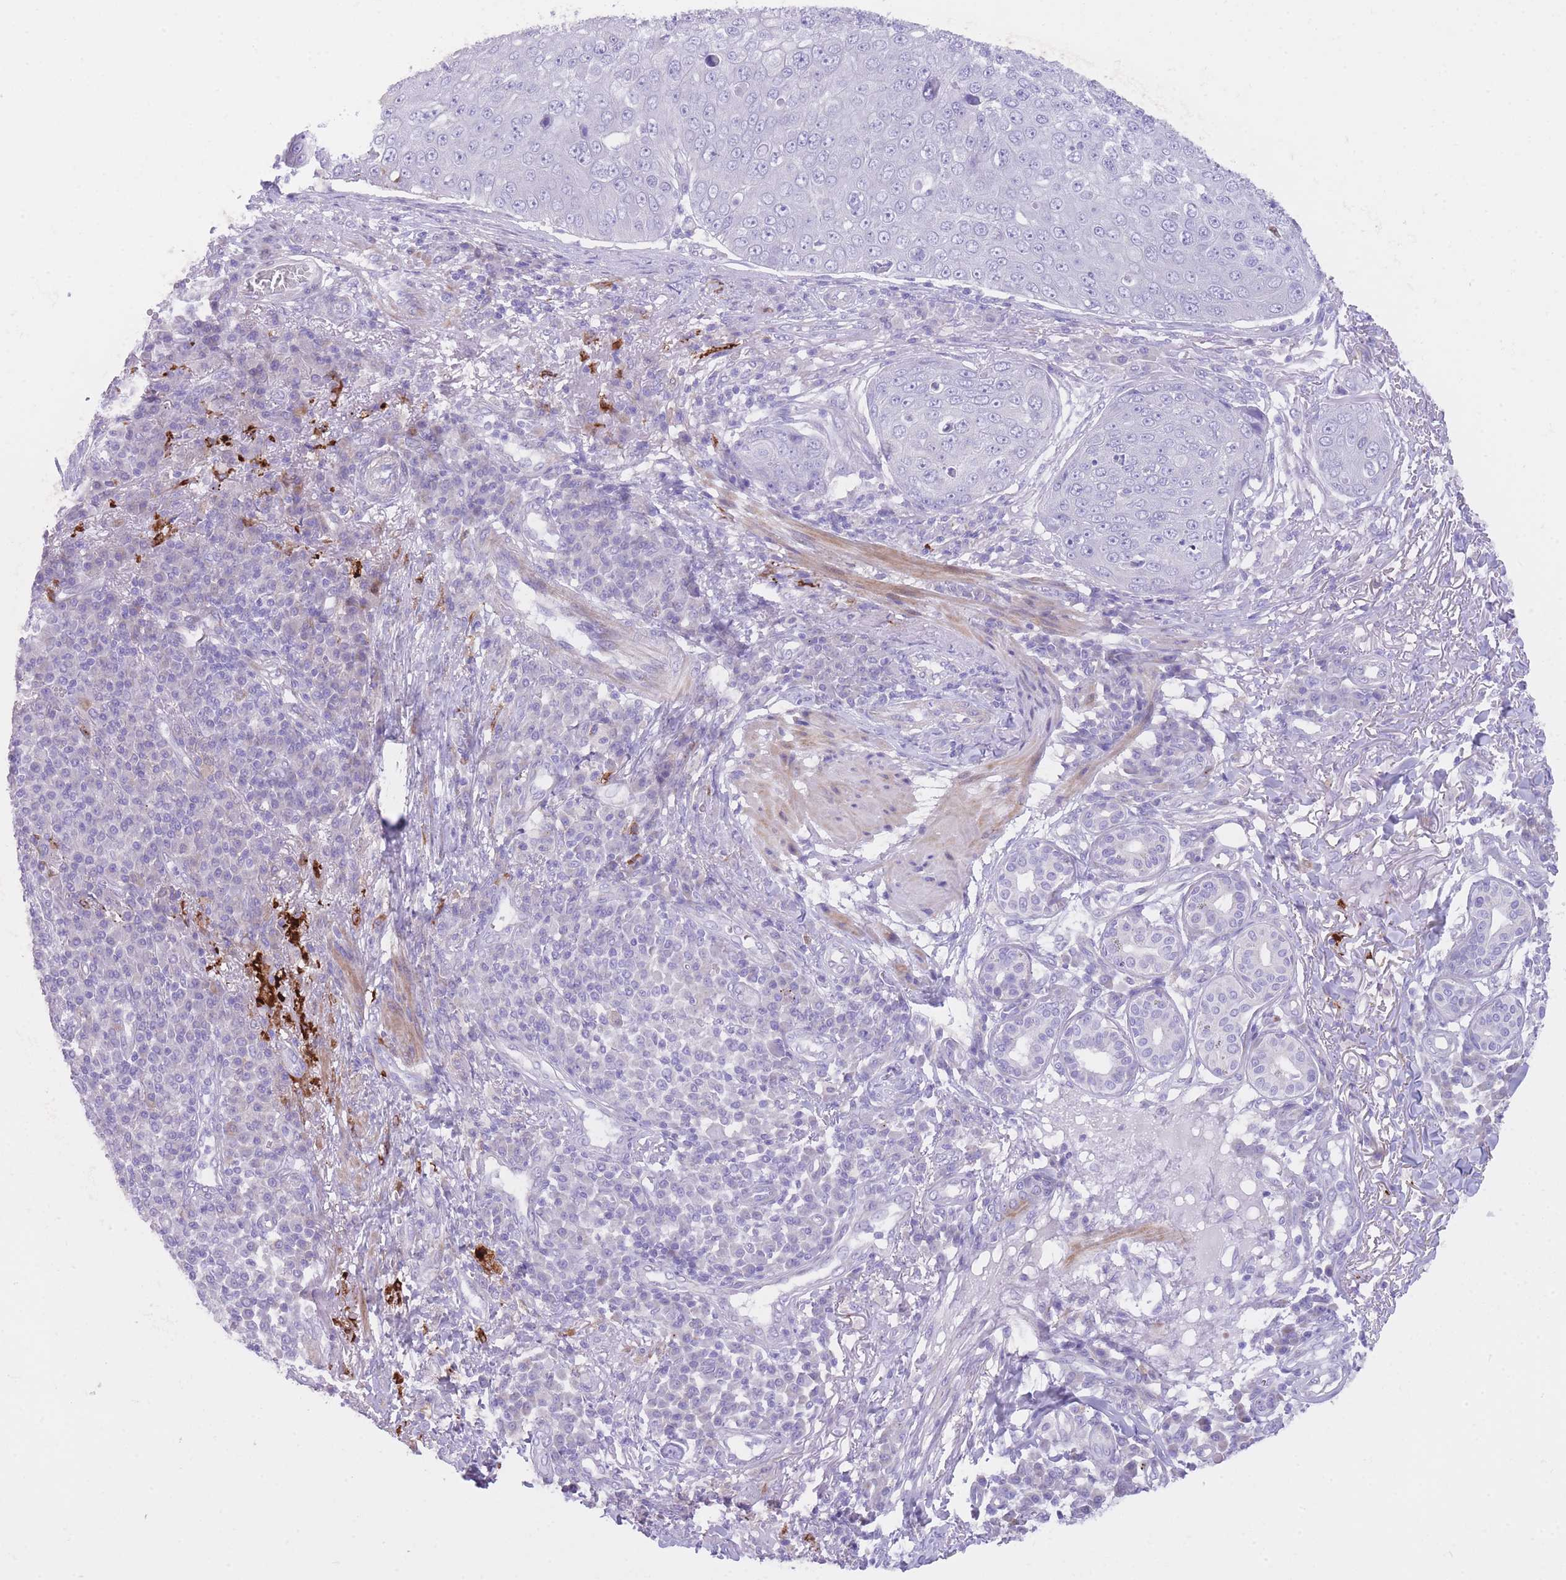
{"staining": {"intensity": "negative", "quantity": "none", "location": "none"}, "tissue": "skin cancer", "cell_type": "Tumor cells", "image_type": "cancer", "snomed": [{"axis": "morphology", "description": "Squamous cell carcinoma, NOS"}, {"axis": "topography", "description": "Skin"}], "caption": "Histopathology image shows no significant protein positivity in tumor cells of squamous cell carcinoma (skin).", "gene": "QTRT1", "patient": {"sex": "male", "age": 71}}